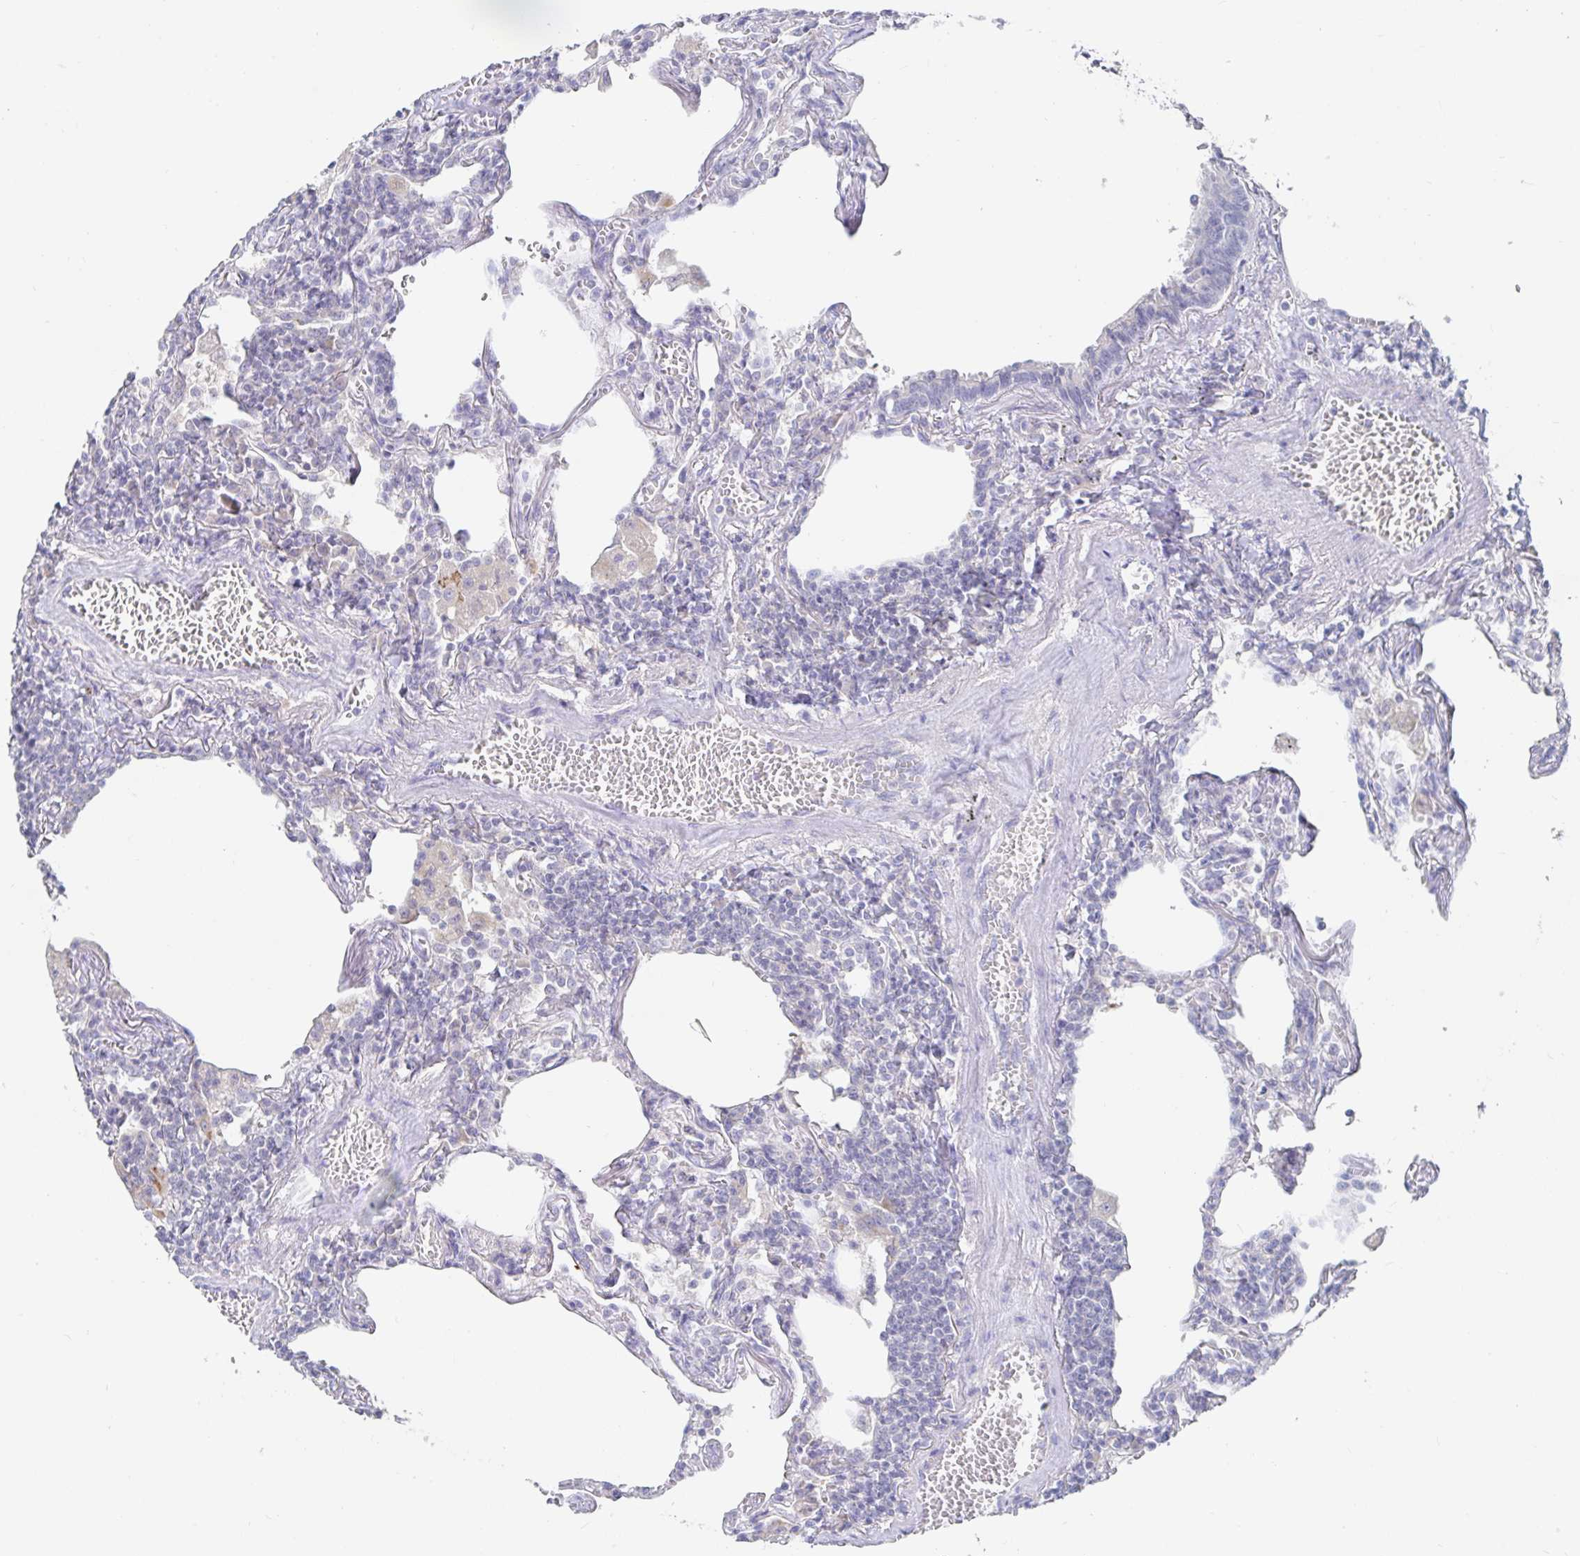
{"staining": {"intensity": "negative", "quantity": "none", "location": "none"}, "tissue": "lymphoma", "cell_type": "Tumor cells", "image_type": "cancer", "snomed": [{"axis": "morphology", "description": "Malignant lymphoma, non-Hodgkin's type, Low grade"}, {"axis": "topography", "description": "Lung"}], "caption": "Human lymphoma stained for a protein using IHC demonstrates no expression in tumor cells.", "gene": "SPPL3", "patient": {"sex": "female", "age": 71}}